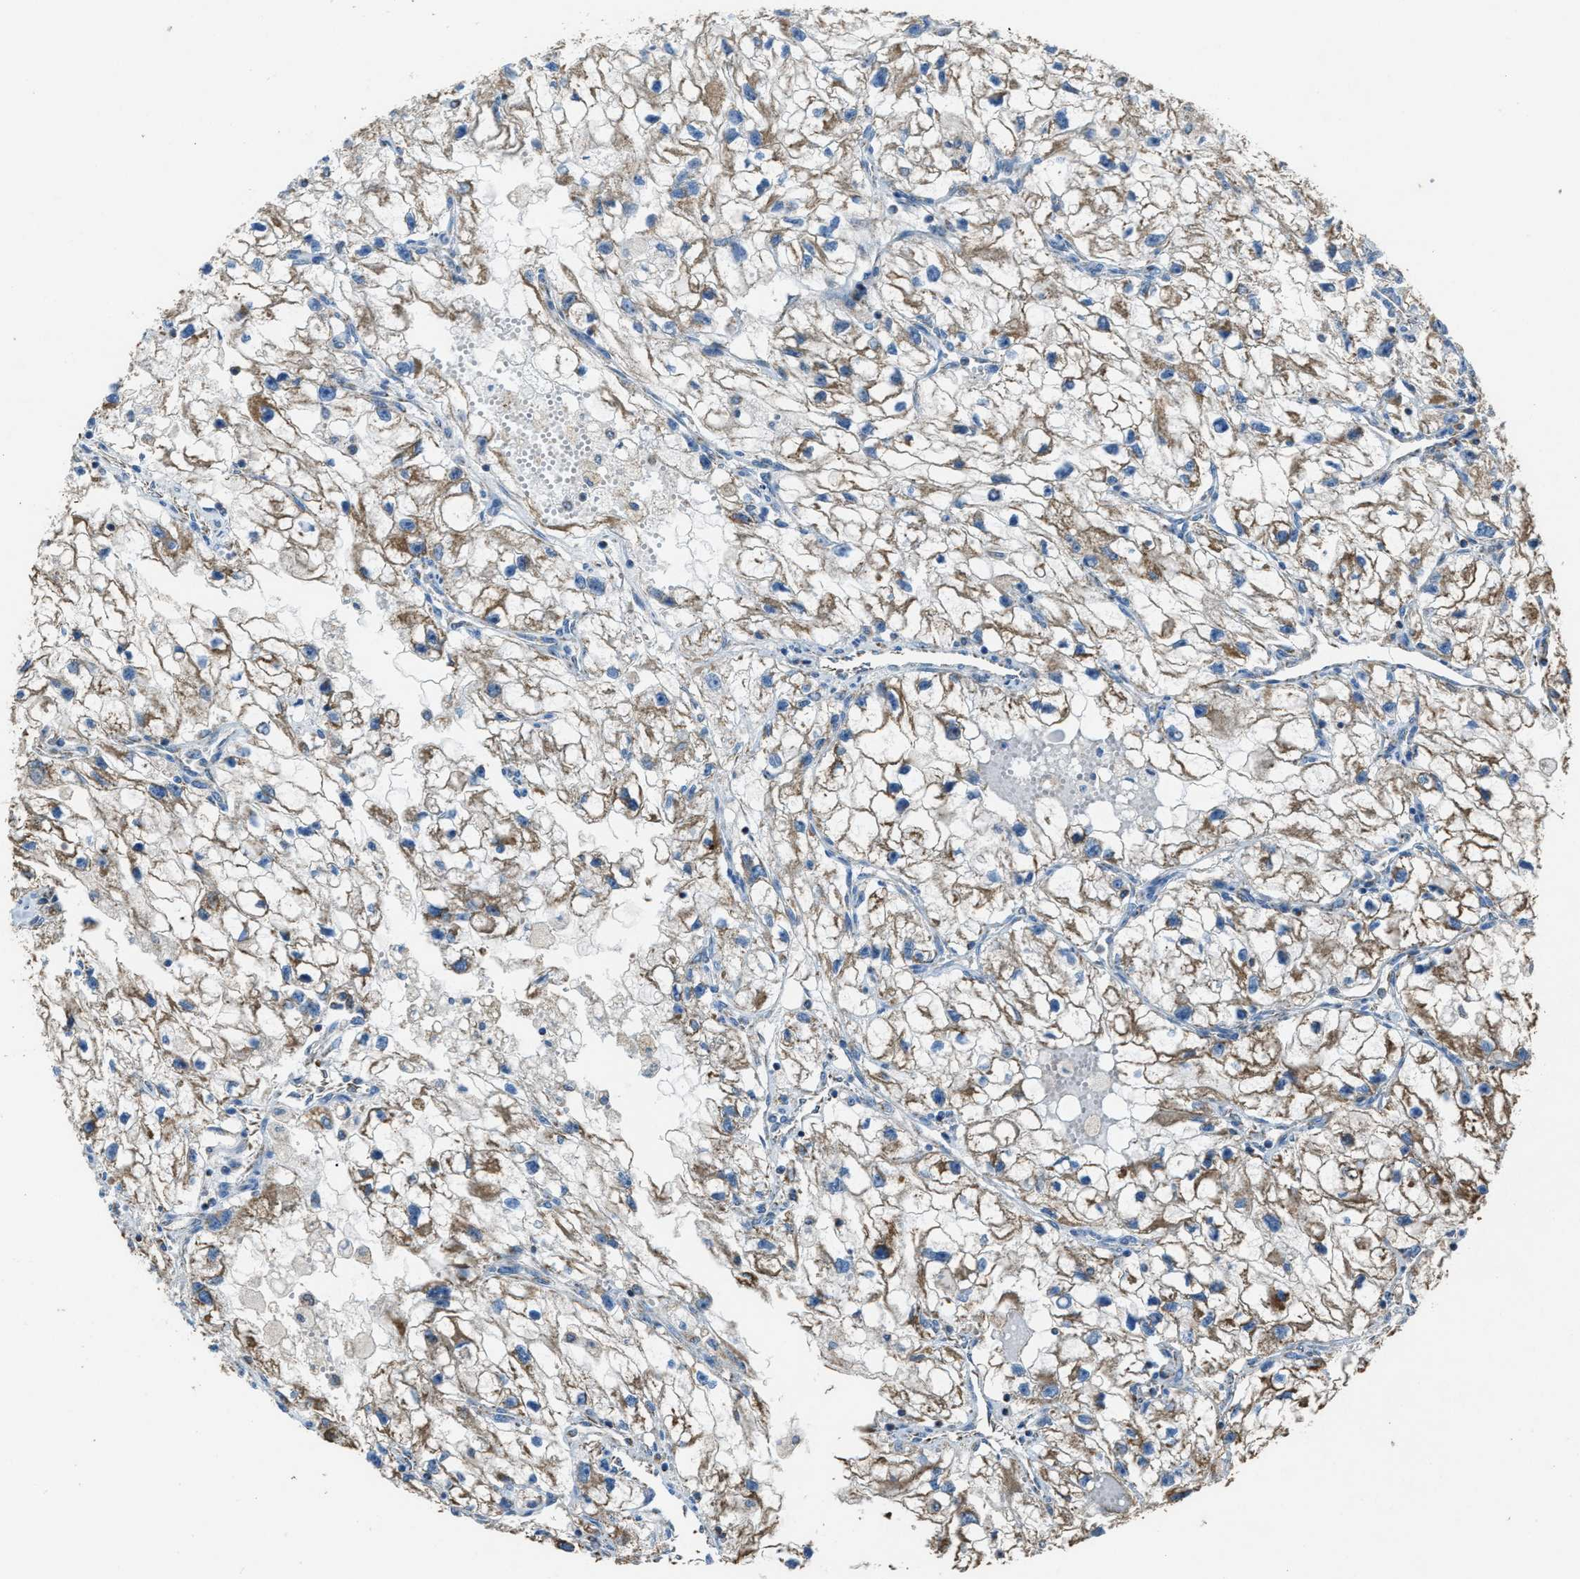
{"staining": {"intensity": "moderate", "quantity": ">75%", "location": "cytoplasmic/membranous"}, "tissue": "renal cancer", "cell_type": "Tumor cells", "image_type": "cancer", "snomed": [{"axis": "morphology", "description": "Adenocarcinoma, NOS"}, {"axis": "topography", "description": "Kidney"}], "caption": "Renal cancer was stained to show a protein in brown. There is medium levels of moderate cytoplasmic/membranous positivity in about >75% of tumor cells.", "gene": "SLC25A11", "patient": {"sex": "female", "age": 70}}